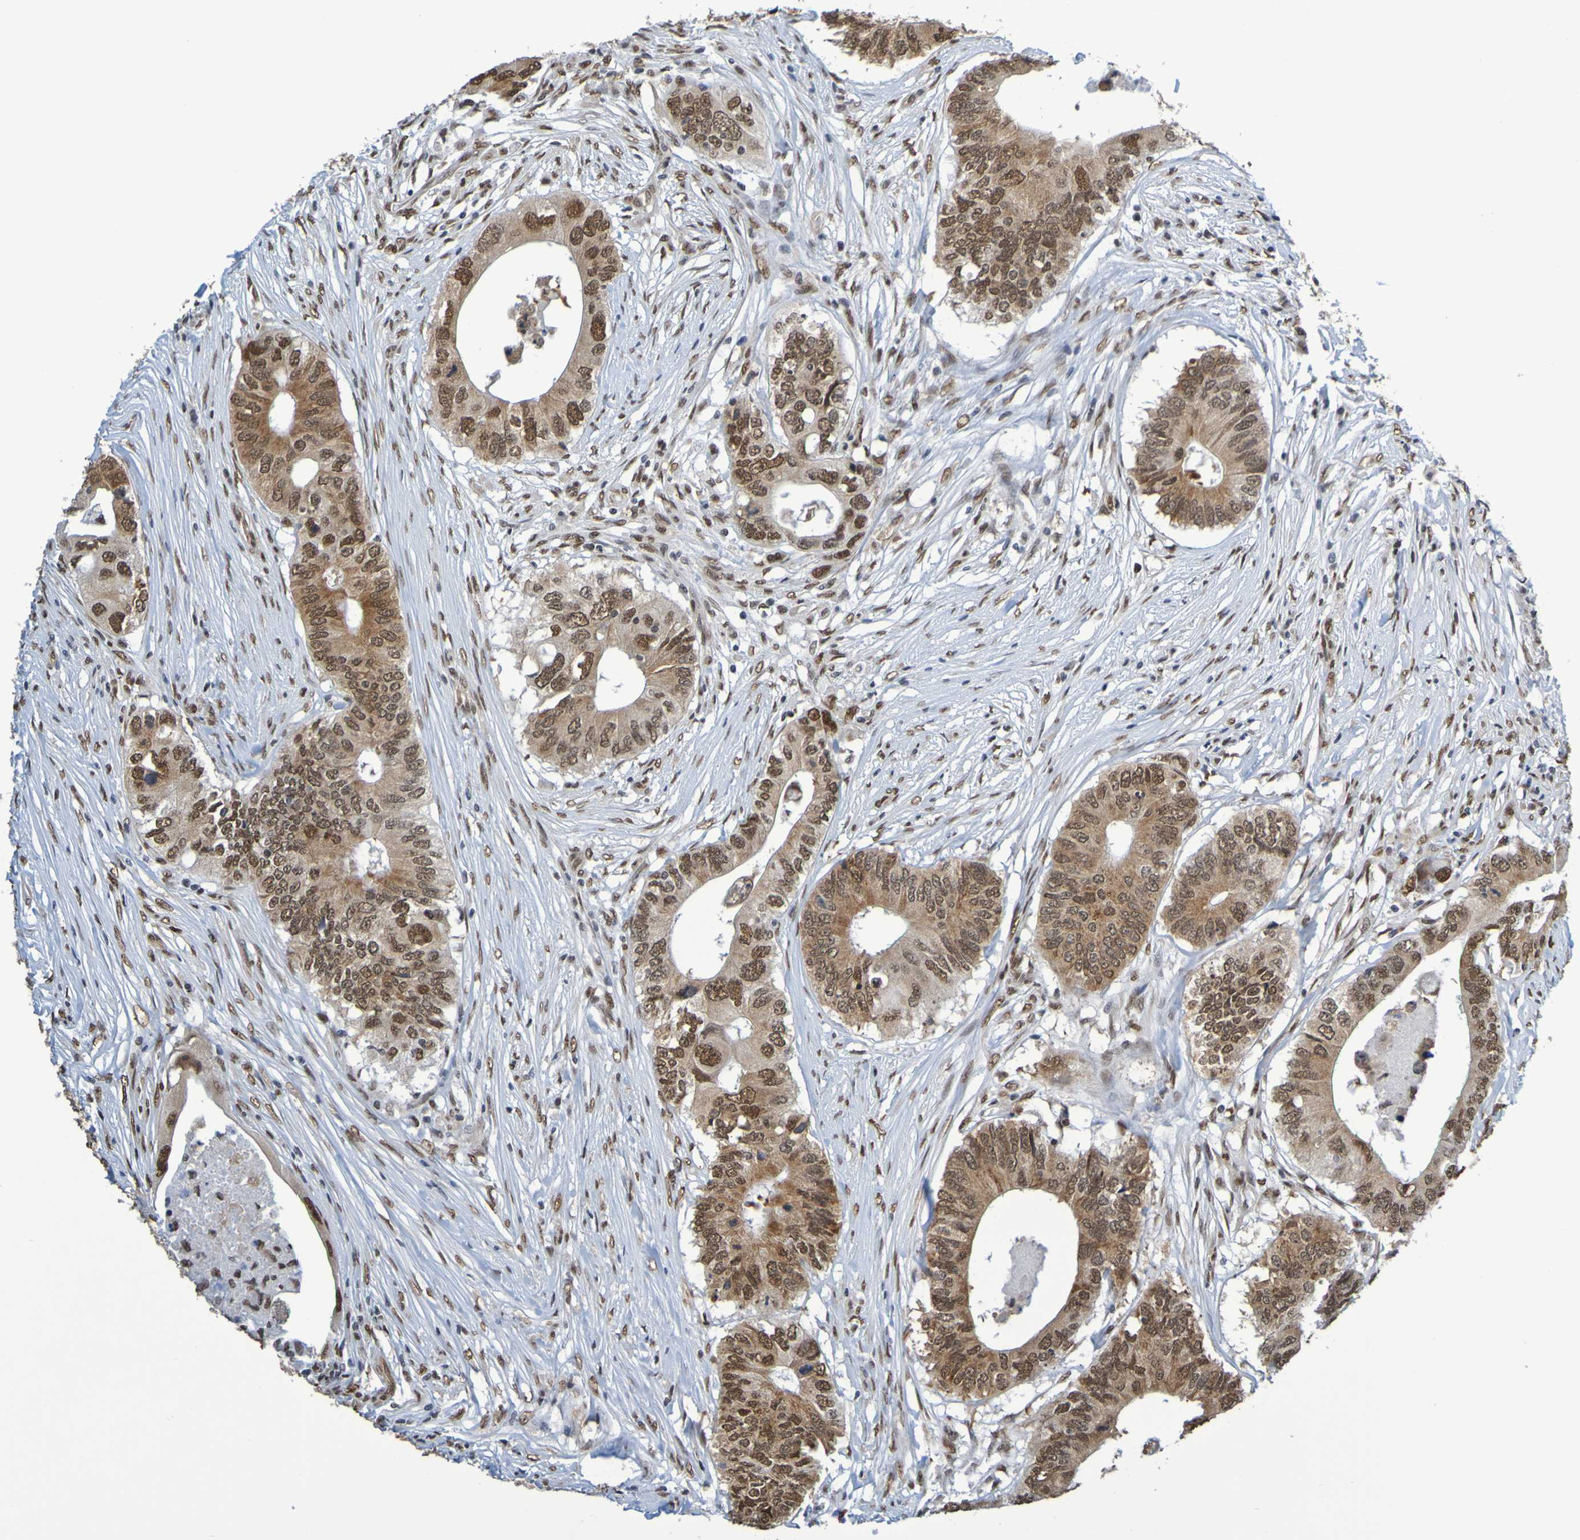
{"staining": {"intensity": "moderate", "quantity": ">75%", "location": "nuclear"}, "tissue": "colorectal cancer", "cell_type": "Tumor cells", "image_type": "cancer", "snomed": [{"axis": "morphology", "description": "Adenocarcinoma, NOS"}, {"axis": "topography", "description": "Colon"}], "caption": "IHC staining of colorectal adenocarcinoma, which shows medium levels of moderate nuclear staining in approximately >75% of tumor cells indicating moderate nuclear protein expression. The staining was performed using DAB (brown) for protein detection and nuclei were counterstained in hematoxylin (blue).", "gene": "HDAC2", "patient": {"sex": "male", "age": 71}}